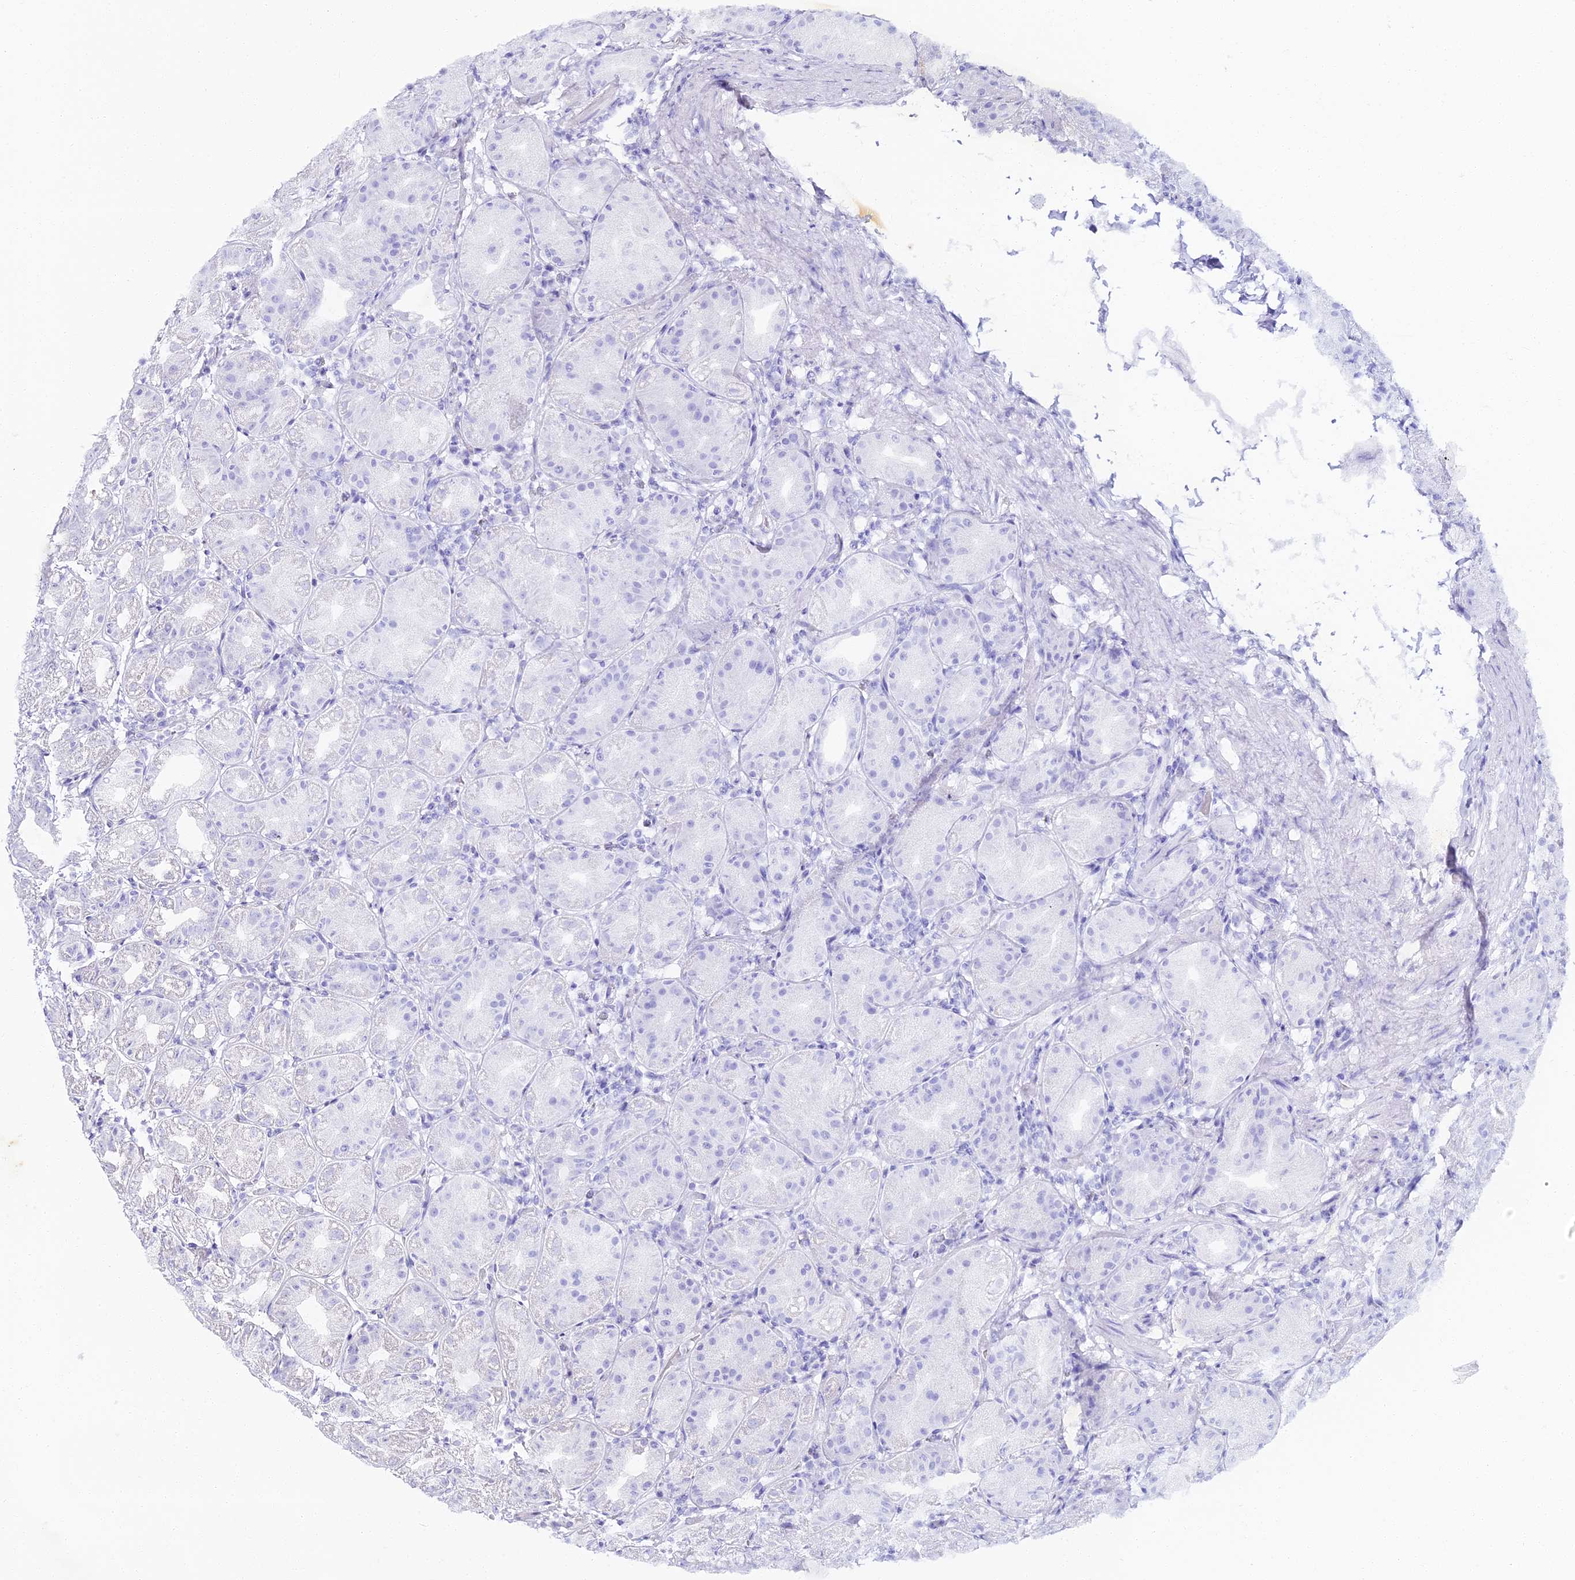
{"staining": {"intensity": "negative", "quantity": "none", "location": "none"}, "tissue": "stomach", "cell_type": "Glandular cells", "image_type": "normal", "snomed": [{"axis": "morphology", "description": "Normal tissue, NOS"}, {"axis": "topography", "description": "Stomach"}], "caption": "High power microscopy micrograph of an immunohistochemistry photomicrograph of benign stomach, revealing no significant expression in glandular cells.", "gene": "ALPG", "patient": {"sex": "female", "age": 79}}